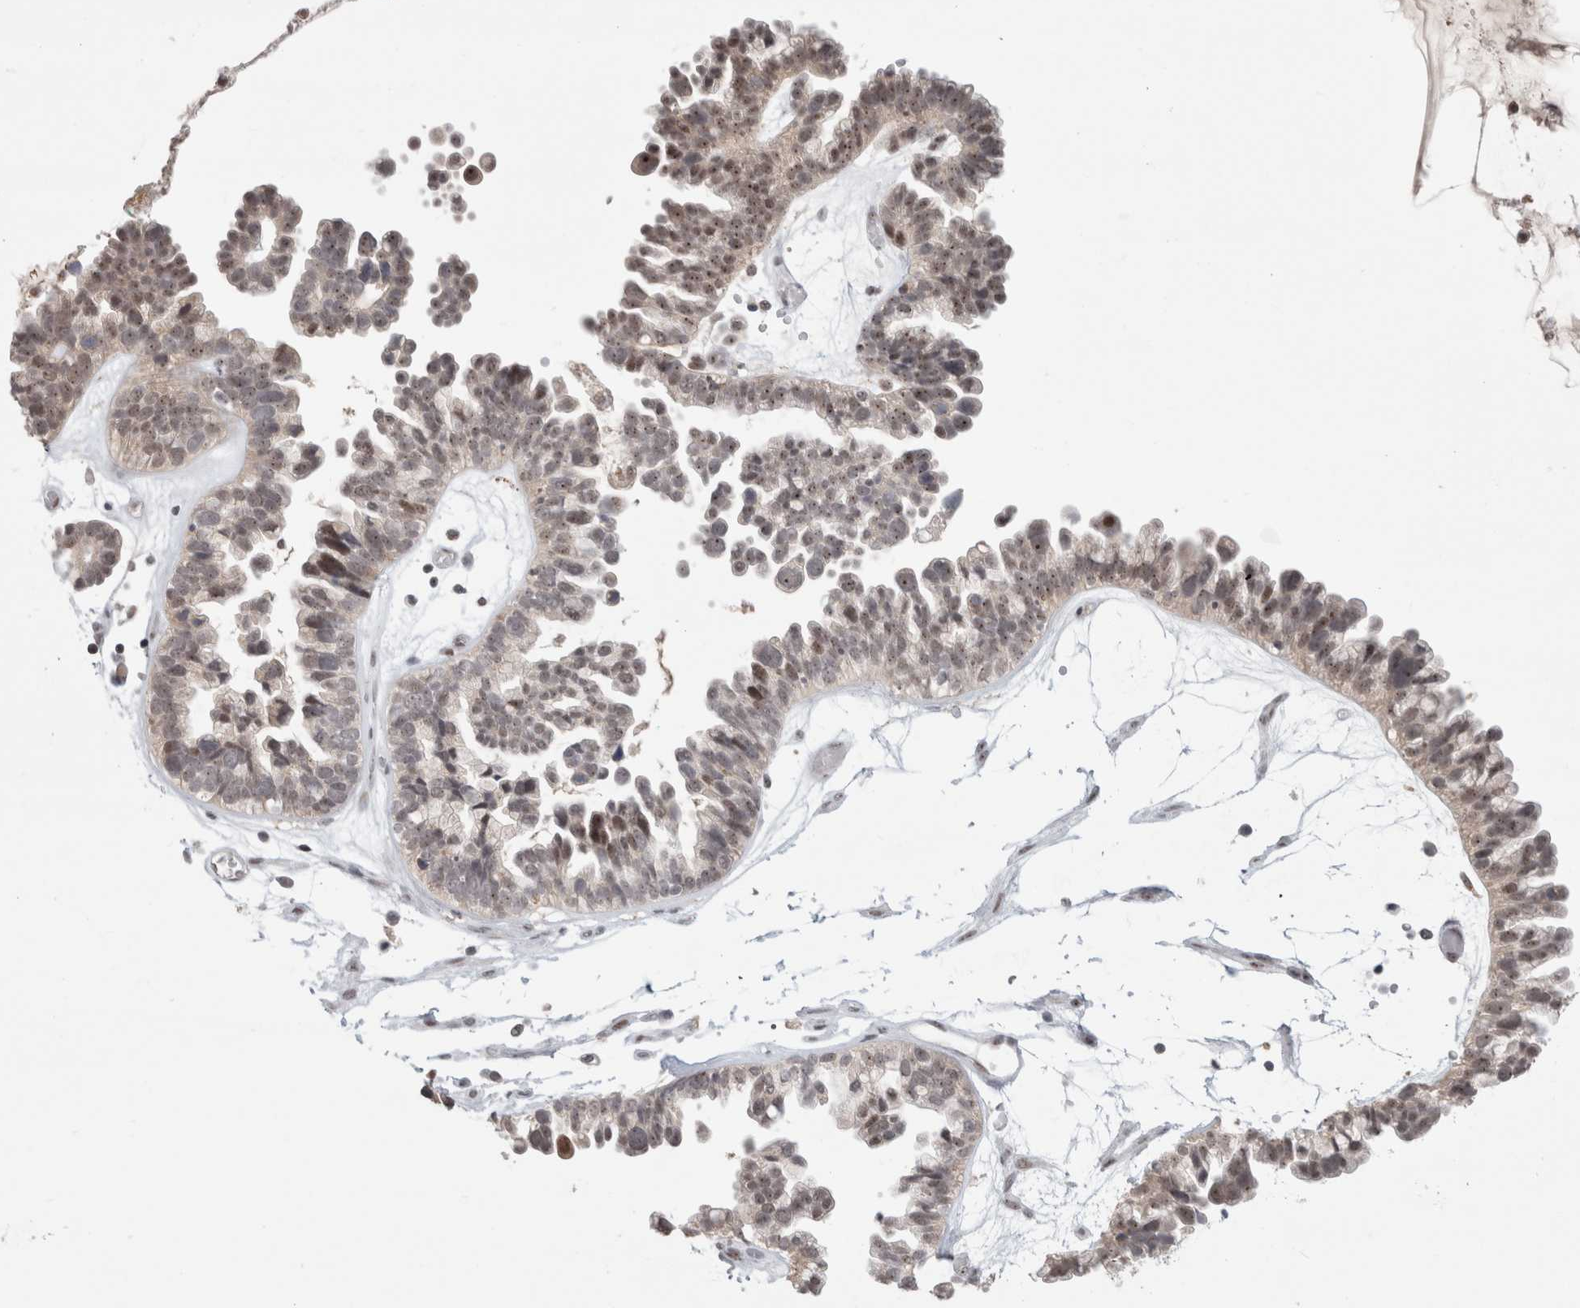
{"staining": {"intensity": "weak", "quantity": ">75%", "location": "cytoplasmic/membranous,nuclear"}, "tissue": "ovarian cancer", "cell_type": "Tumor cells", "image_type": "cancer", "snomed": [{"axis": "morphology", "description": "Cystadenocarcinoma, serous, NOS"}, {"axis": "topography", "description": "Ovary"}], "caption": "Protein staining of ovarian serous cystadenocarcinoma tissue demonstrates weak cytoplasmic/membranous and nuclear expression in about >75% of tumor cells. (DAB = brown stain, brightfield microscopy at high magnification).", "gene": "SENP6", "patient": {"sex": "female", "age": 56}}